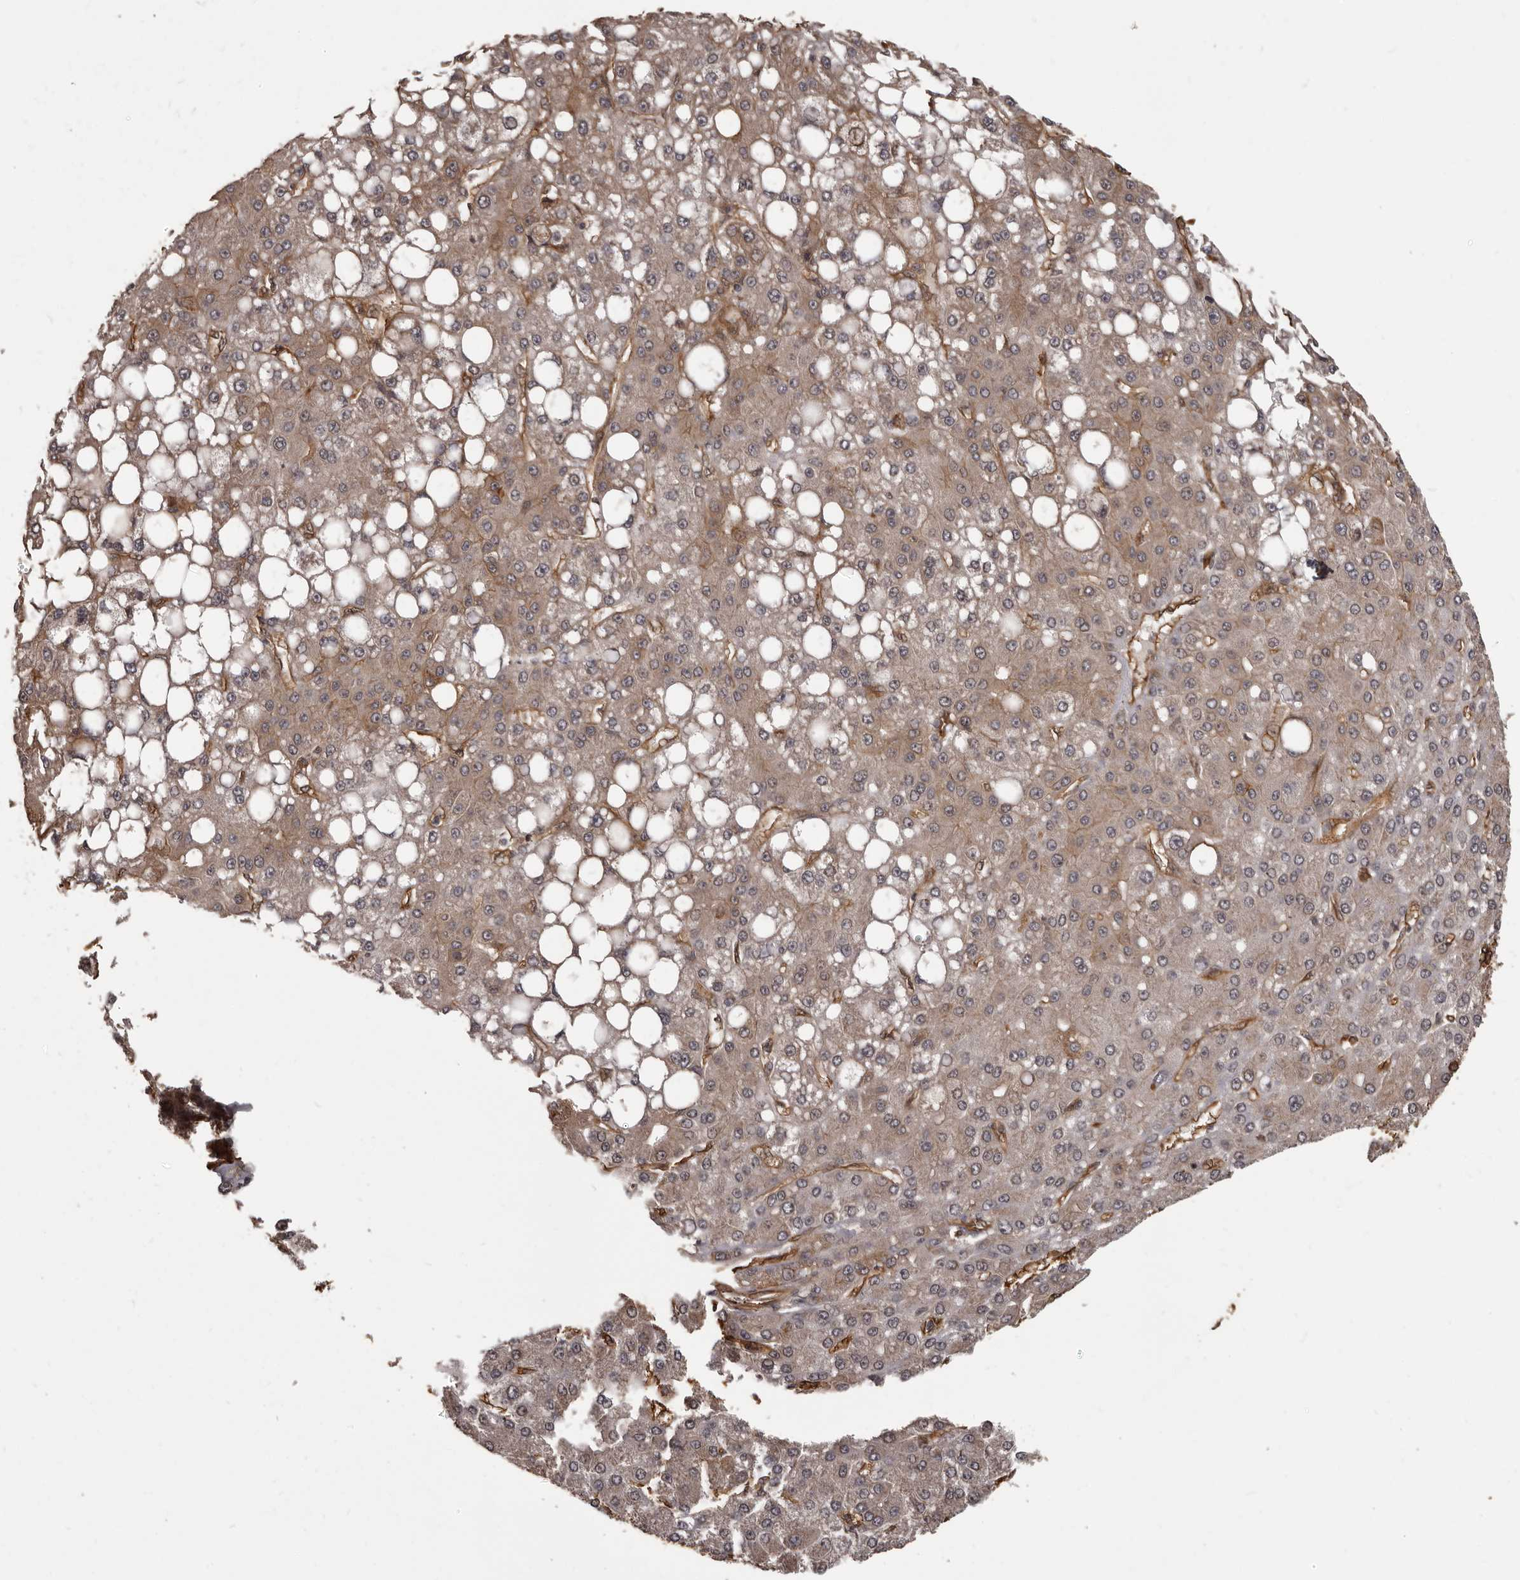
{"staining": {"intensity": "weak", "quantity": "25%-75%", "location": "cytoplasmic/membranous"}, "tissue": "liver cancer", "cell_type": "Tumor cells", "image_type": "cancer", "snomed": [{"axis": "morphology", "description": "Carcinoma, Hepatocellular, NOS"}, {"axis": "topography", "description": "Liver"}], "caption": "Immunohistochemistry of human liver cancer (hepatocellular carcinoma) exhibits low levels of weak cytoplasmic/membranous positivity in about 25%-75% of tumor cells. (DAB (3,3'-diaminobenzidine) IHC with brightfield microscopy, high magnification).", "gene": "SLITRK6", "patient": {"sex": "male", "age": 67}}